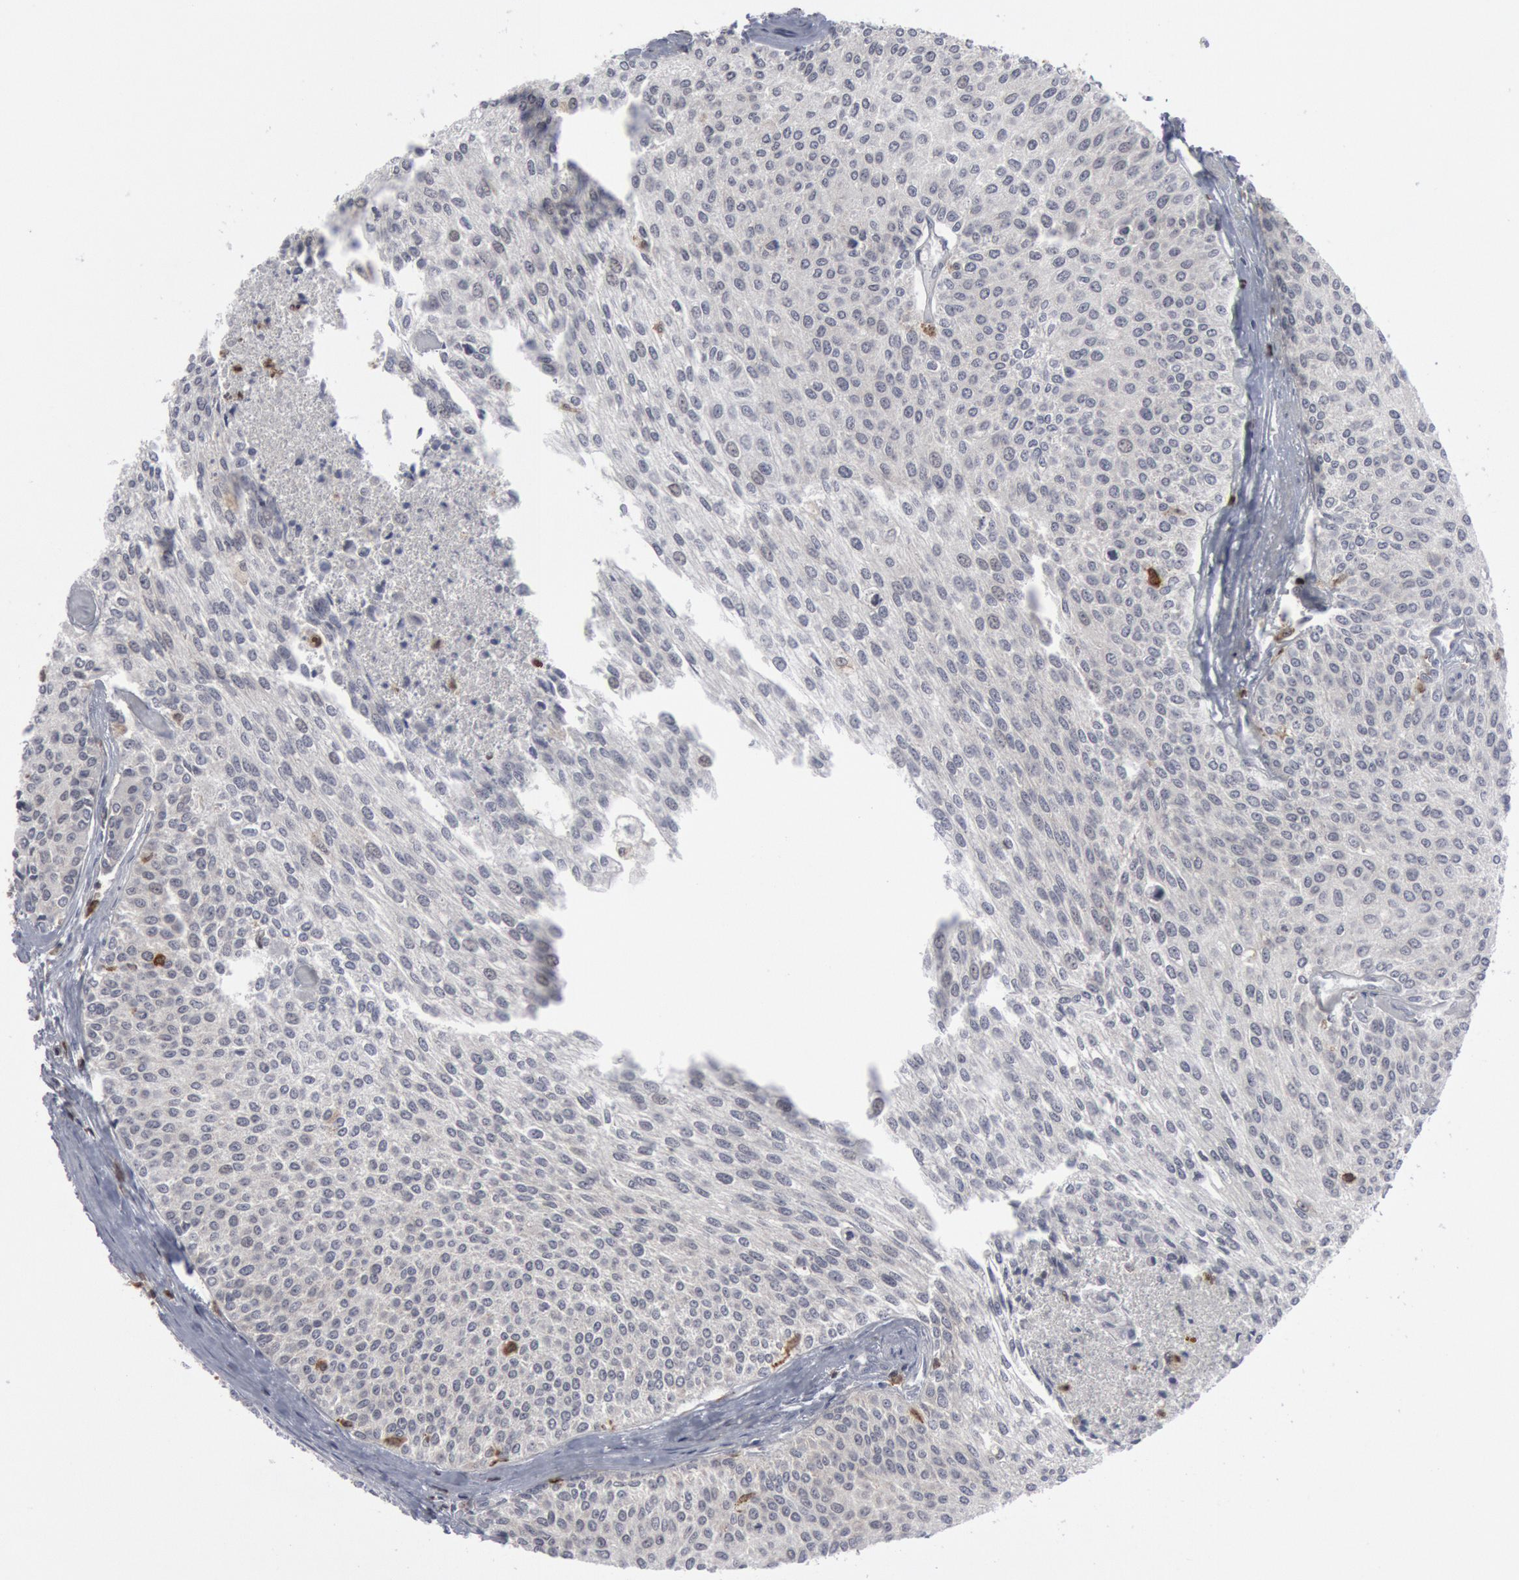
{"staining": {"intensity": "negative", "quantity": "none", "location": "none"}, "tissue": "urothelial cancer", "cell_type": "Tumor cells", "image_type": "cancer", "snomed": [{"axis": "morphology", "description": "Urothelial carcinoma, Low grade"}, {"axis": "topography", "description": "Urinary bladder"}], "caption": "The photomicrograph demonstrates no significant expression in tumor cells of urothelial carcinoma (low-grade).", "gene": "PTPN6", "patient": {"sex": "female", "age": 73}}